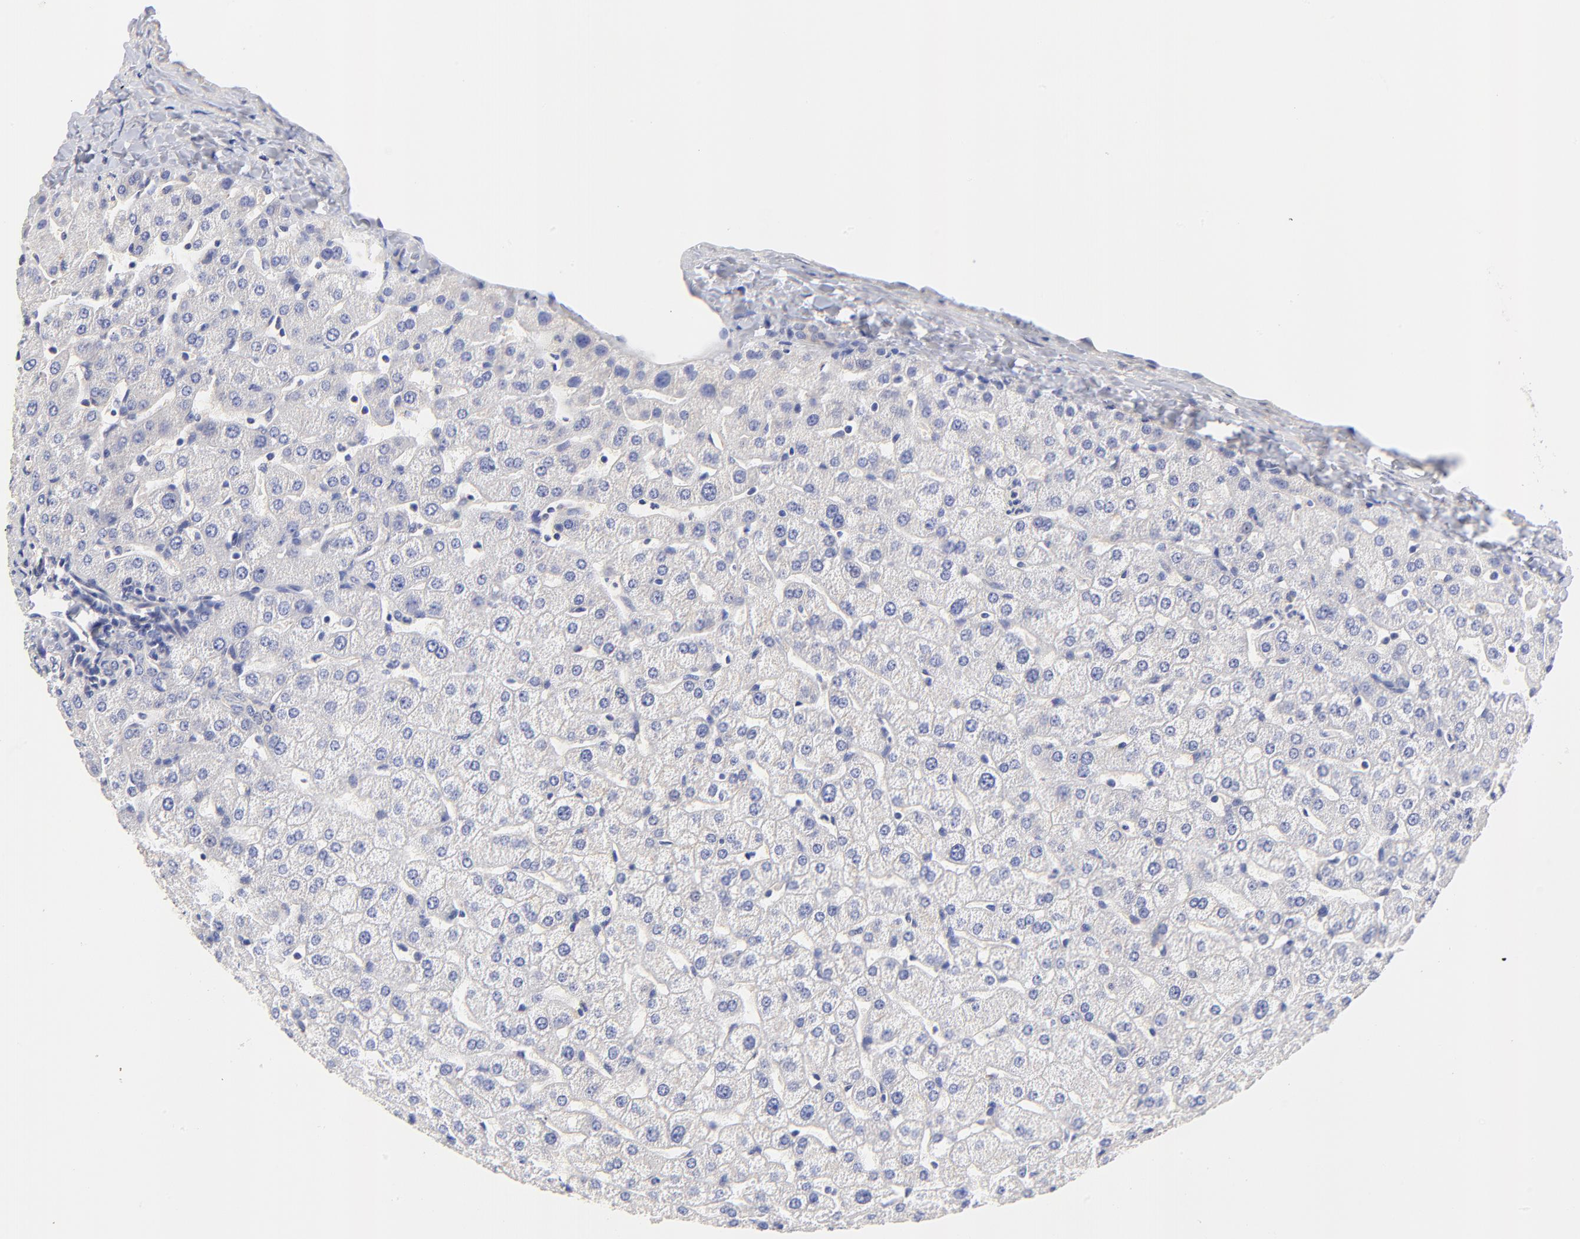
{"staining": {"intensity": "negative", "quantity": "none", "location": "none"}, "tissue": "liver", "cell_type": "Cholangiocytes", "image_type": "normal", "snomed": [{"axis": "morphology", "description": "Normal tissue, NOS"}, {"axis": "morphology", "description": "Fibrosis, NOS"}, {"axis": "topography", "description": "Liver"}], "caption": "IHC of normal human liver displays no expression in cholangiocytes. Brightfield microscopy of IHC stained with DAB (3,3'-diaminobenzidine) (brown) and hematoxylin (blue), captured at high magnification.", "gene": "HS3ST1", "patient": {"sex": "female", "age": 29}}